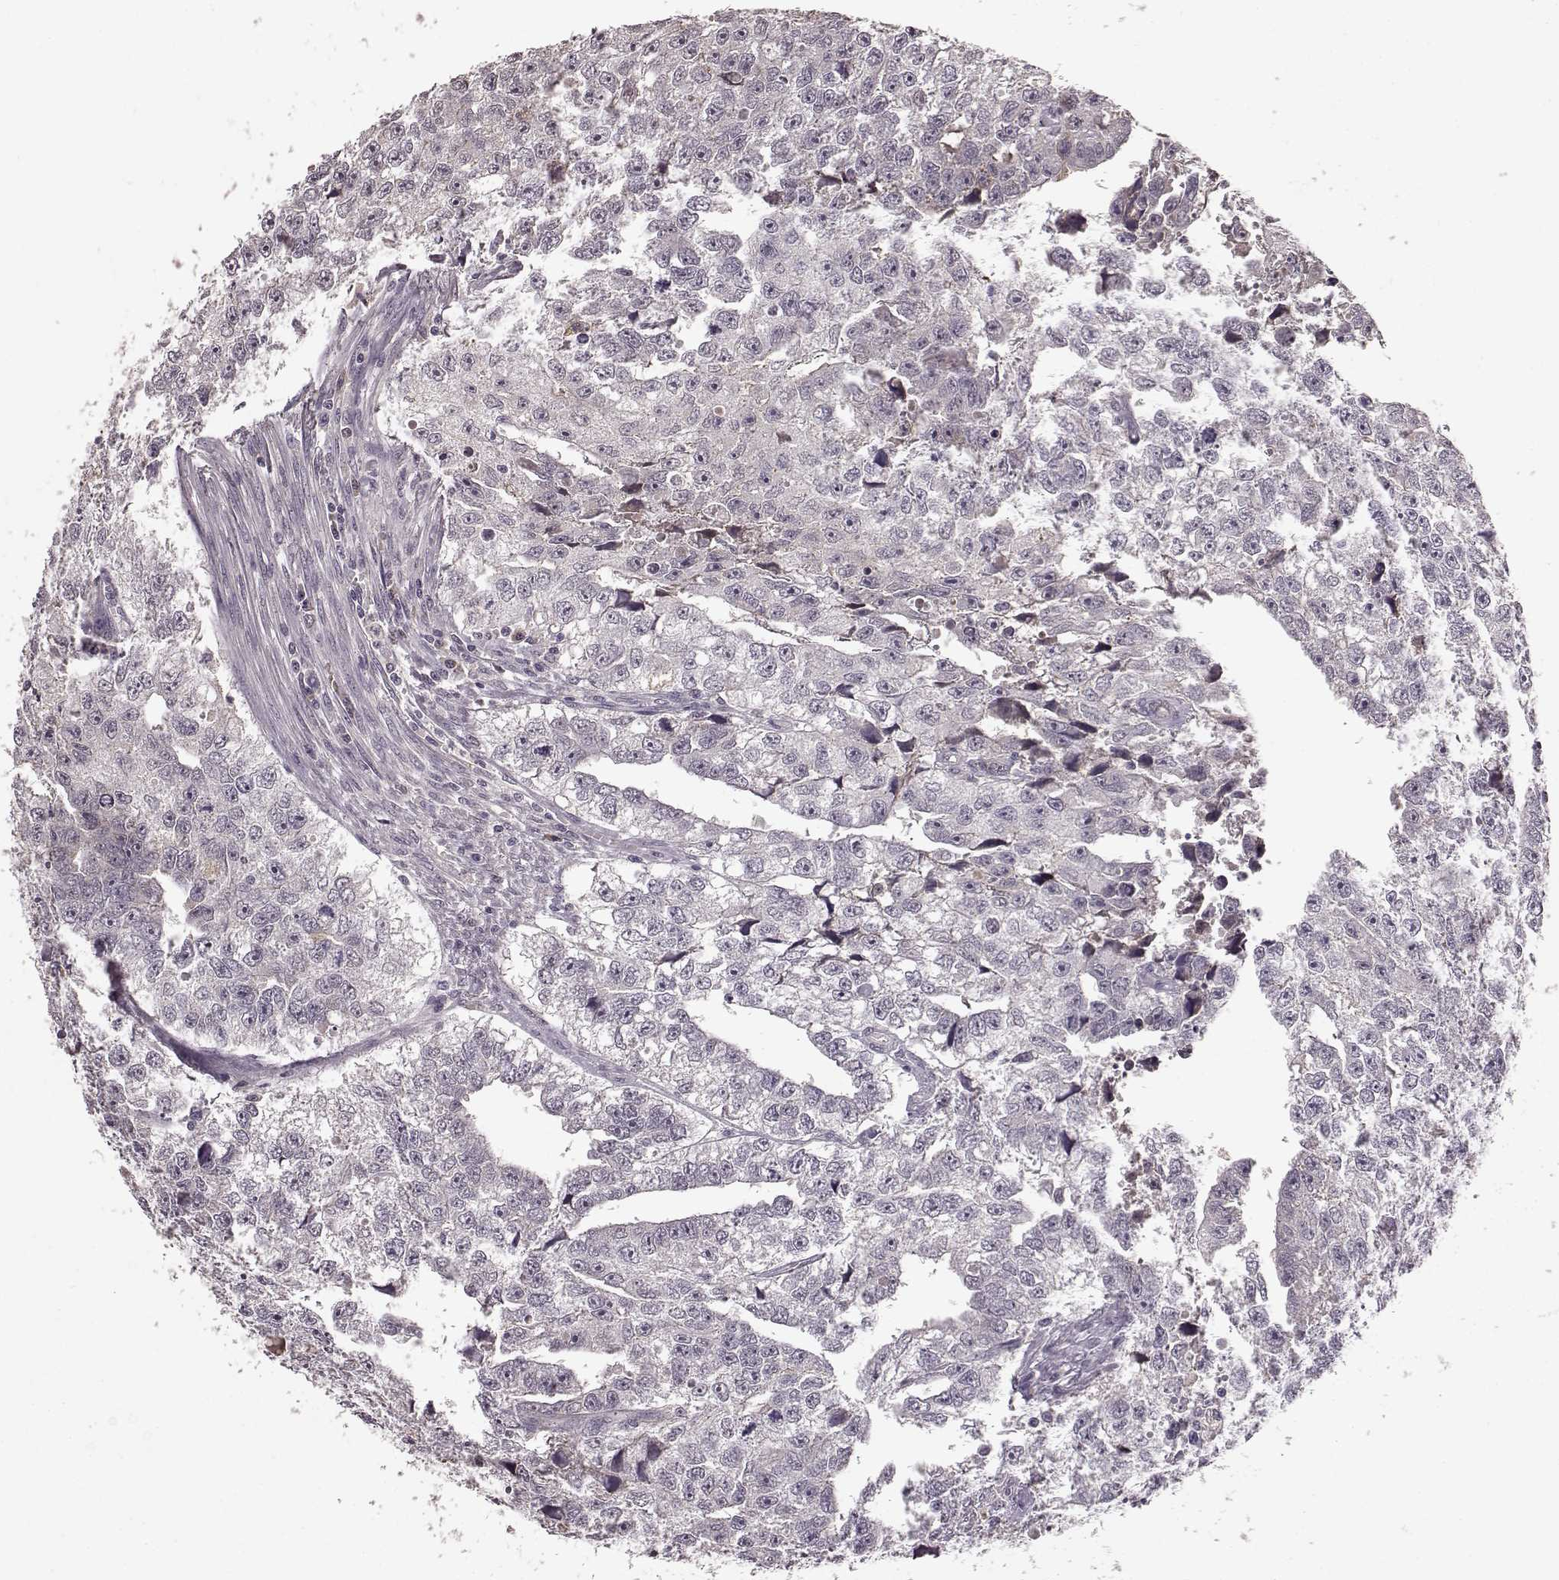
{"staining": {"intensity": "negative", "quantity": "none", "location": "none"}, "tissue": "testis cancer", "cell_type": "Tumor cells", "image_type": "cancer", "snomed": [{"axis": "morphology", "description": "Carcinoma, Embryonal, NOS"}, {"axis": "morphology", "description": "Teratoma, malignant, NOS"}, {"axis": "topography", "description": "Testis"}], "caption": "A high-resolution histopathology image shows immunohistochemistry (IHC) staining of testis cancer (teratoma (malignant)), which shows no significant positivity in tumor cells.", "gene": "NRL", "patient": {"sex": "male", "age": 44}}